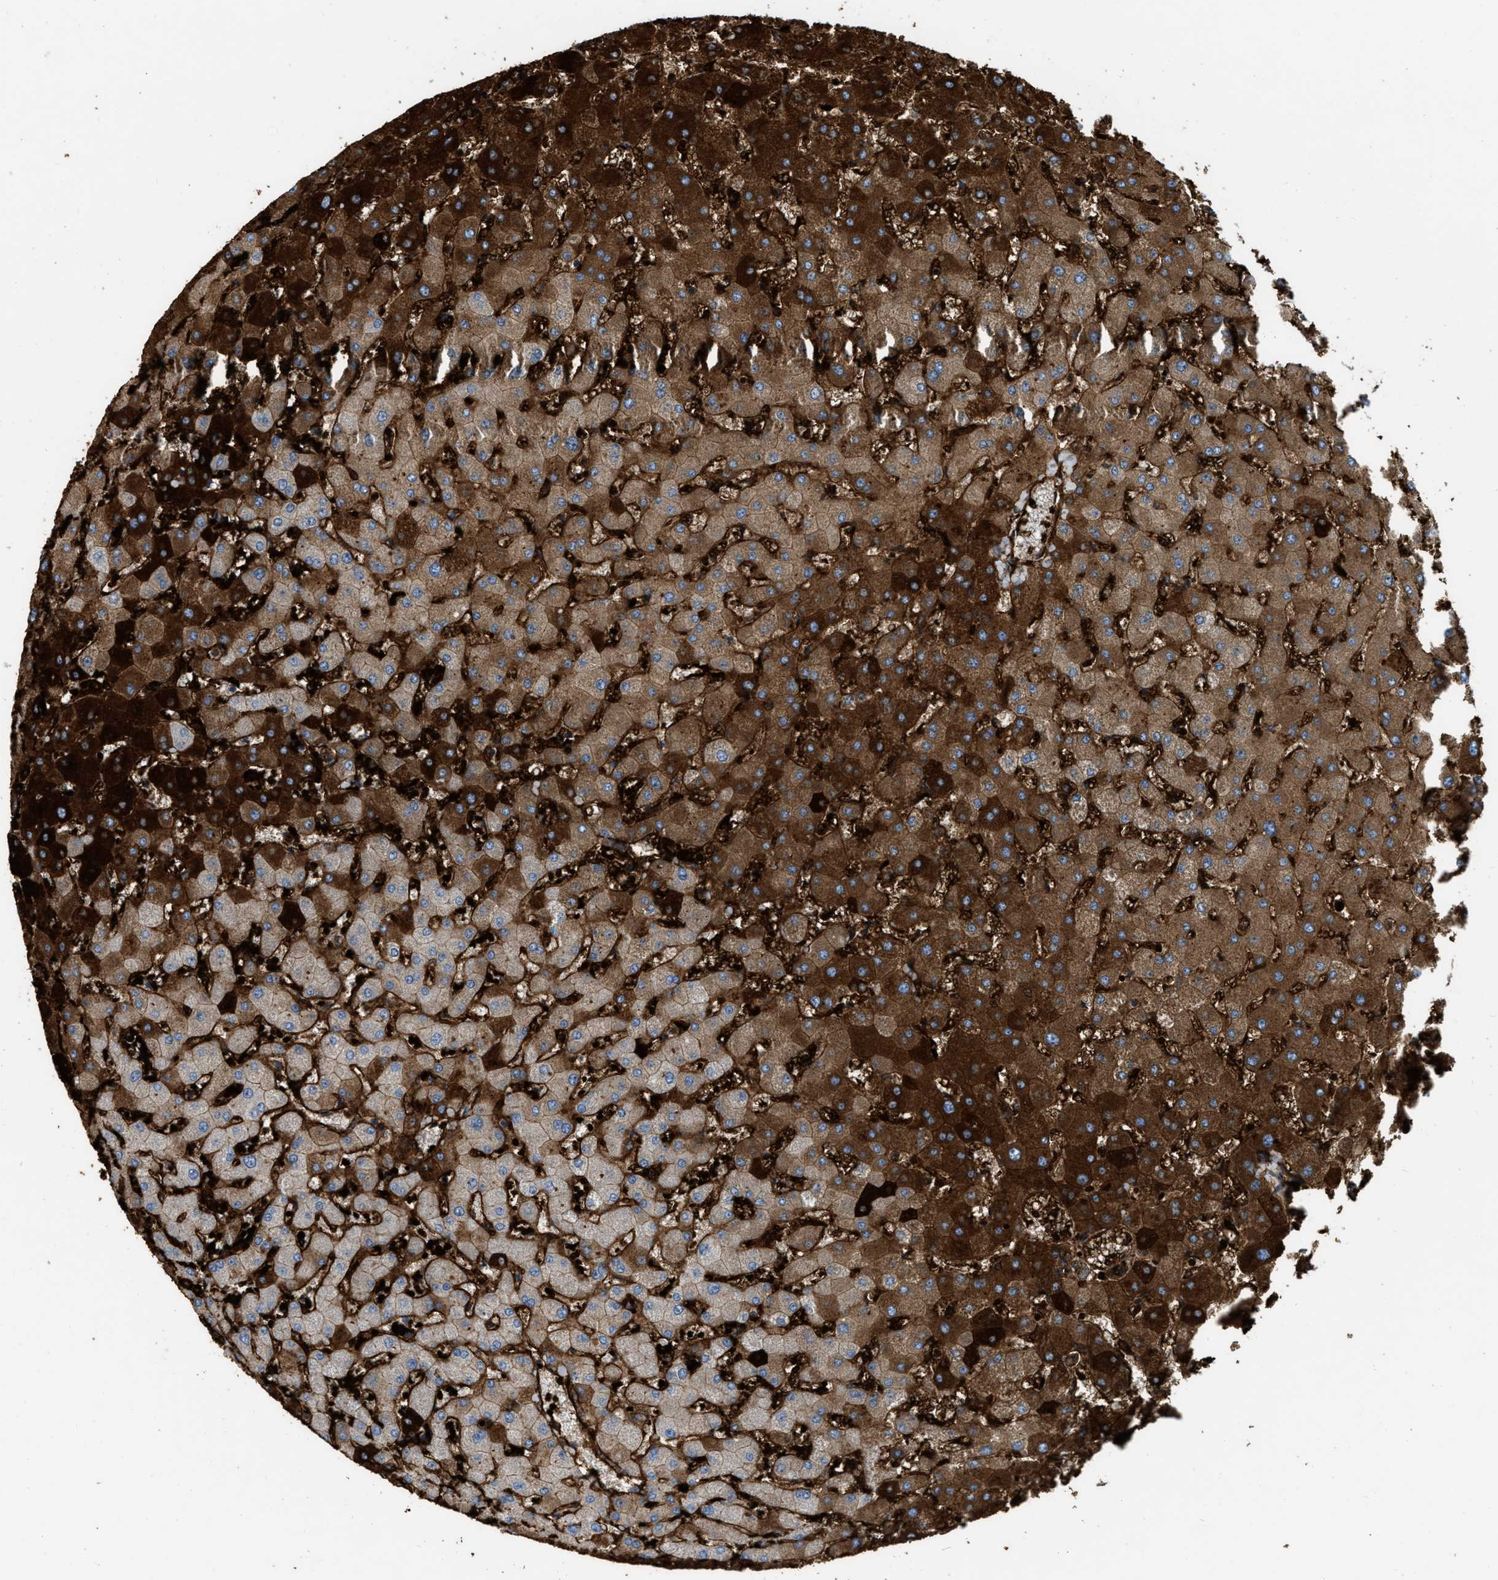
{"staining": {"intensity": "moderate", "quantity": ">75%", "location": "cytoplasmic/membranous"}, "tissue": "liver", "cell_type": "Cholangiocytes", "image_type": "normal", "snomed": [{"axis": "morphology", "description": "Normal tissue, NOS"}, {"axis": "topography", "description": "Liver"}], "caption": "IHC of unremarkable human liver shows medium levels of moderate cytoplasmic/membranous expression in about >75% of cholangiocytes.", "gene": "ERC1", "patient": {"sex": "female", "age": 63}}